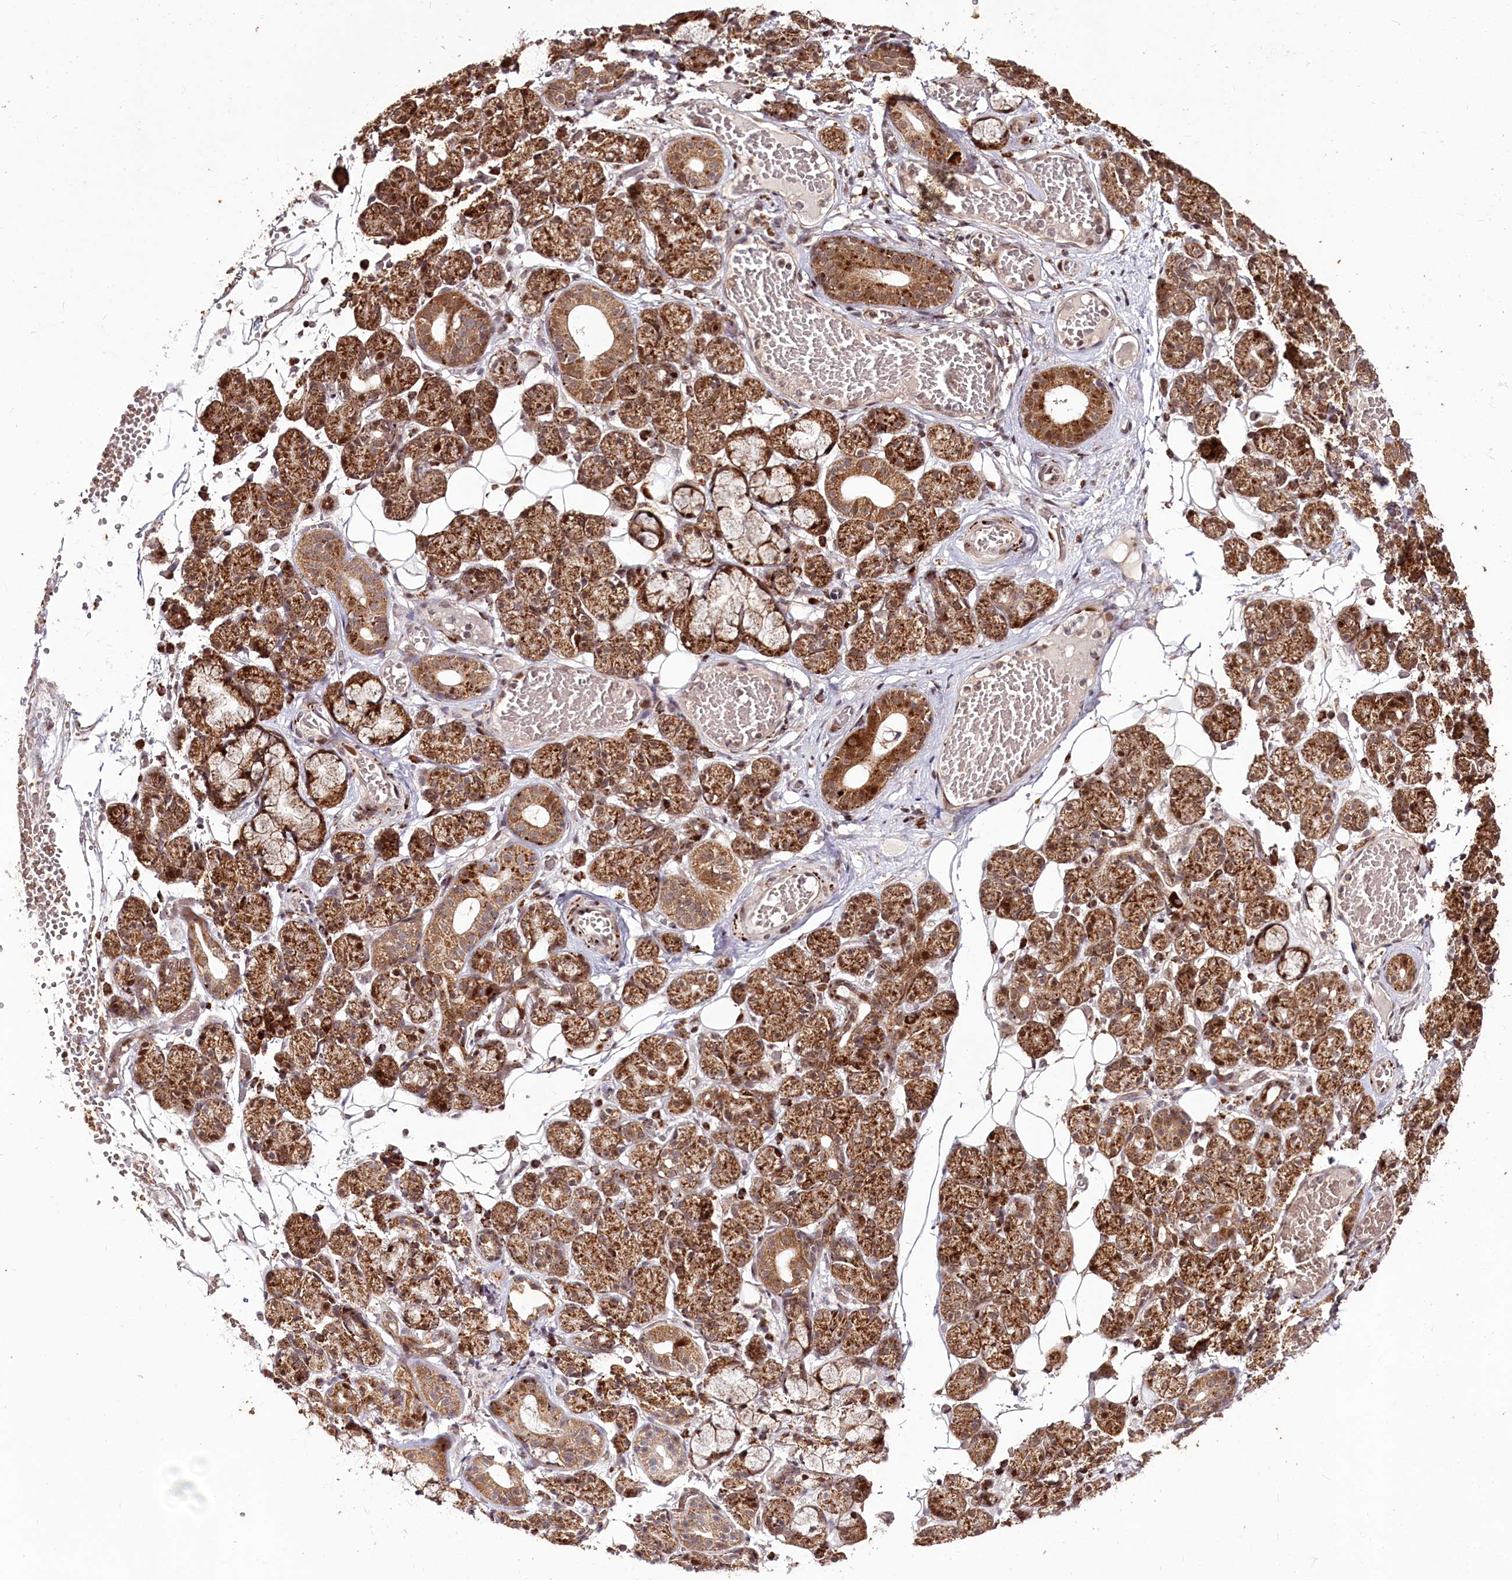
{"staining": {"intensity": "strong", "quantity": ">75%", "location": "cytoplasmic/membranous,nuclear"}, "tissue": "salivary gland", "cell_type": "Glandular cells", "image_type": "normal", "snomed": [{"axis": "morphology", "description": "Normal tissue, NOS"}, {"axis": "topography", "description": "Salivary gland"}], "caption": "This photomicrograph reveals immunohistochemistry (IHC) staining of unremarkable human salivary gland, with high strong cytoplasmic/membranous,nuclear positivity in about >75% of glandular cells.", "gene": "CARD19", "patient": {"sex": "male", "age": 63}}